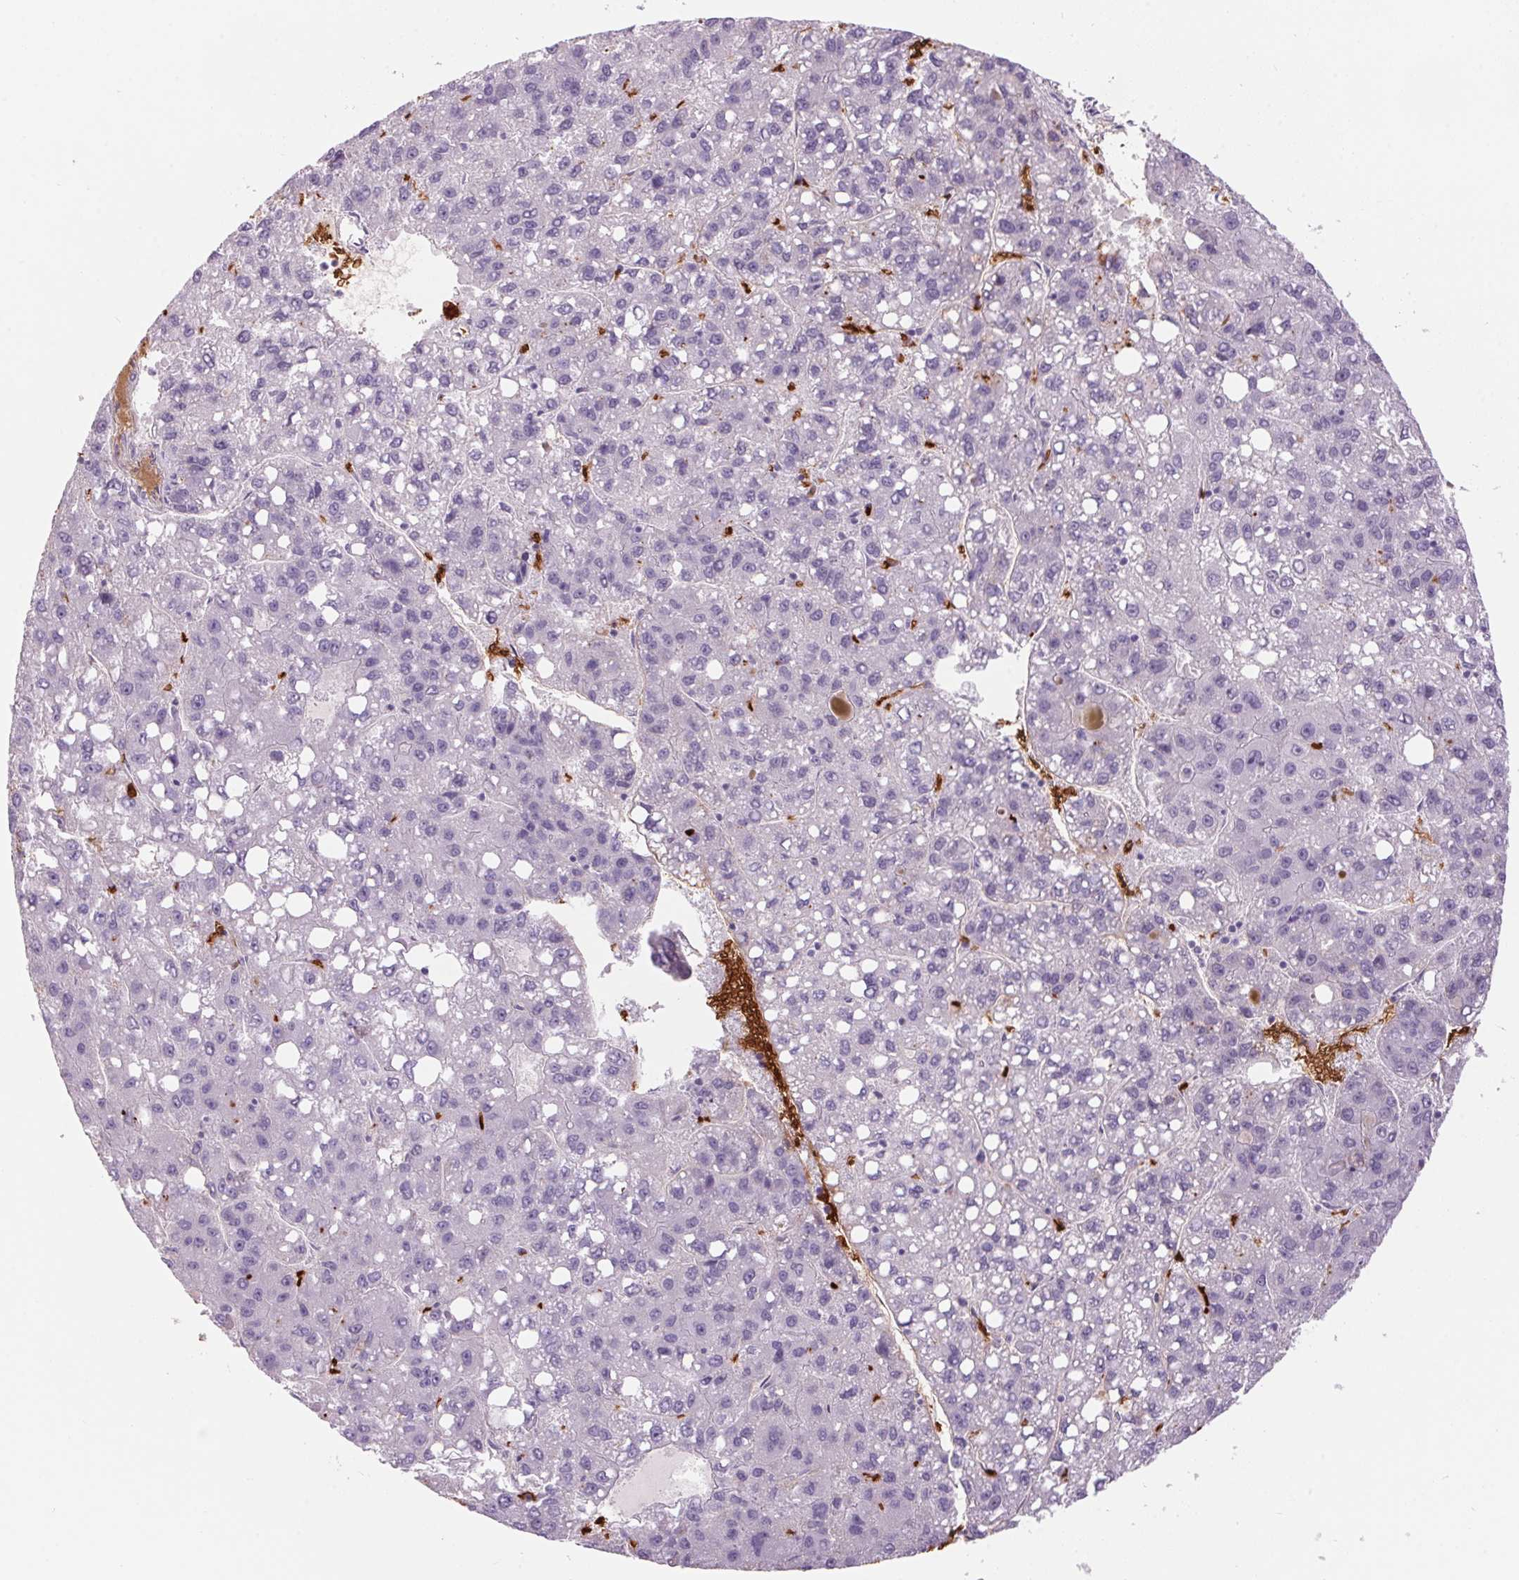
{"staining": {"intensity": "negative", "quantity": "none", "location": "none"}, "tissue": "liver cancer", "cell_type": "Tumor cells", "image_type": "cancer", "snomed": [{"axis": "morphology", "description": "Carcinoma, Hepatocellular, NOS"}, {"axis": "topography", "description": "Liver"}], "caption": "Tumor cells are negative for protein expression in human liver cancer.", "gene": "HBQ1", "patient": {"sex": "female", "age": 82}}